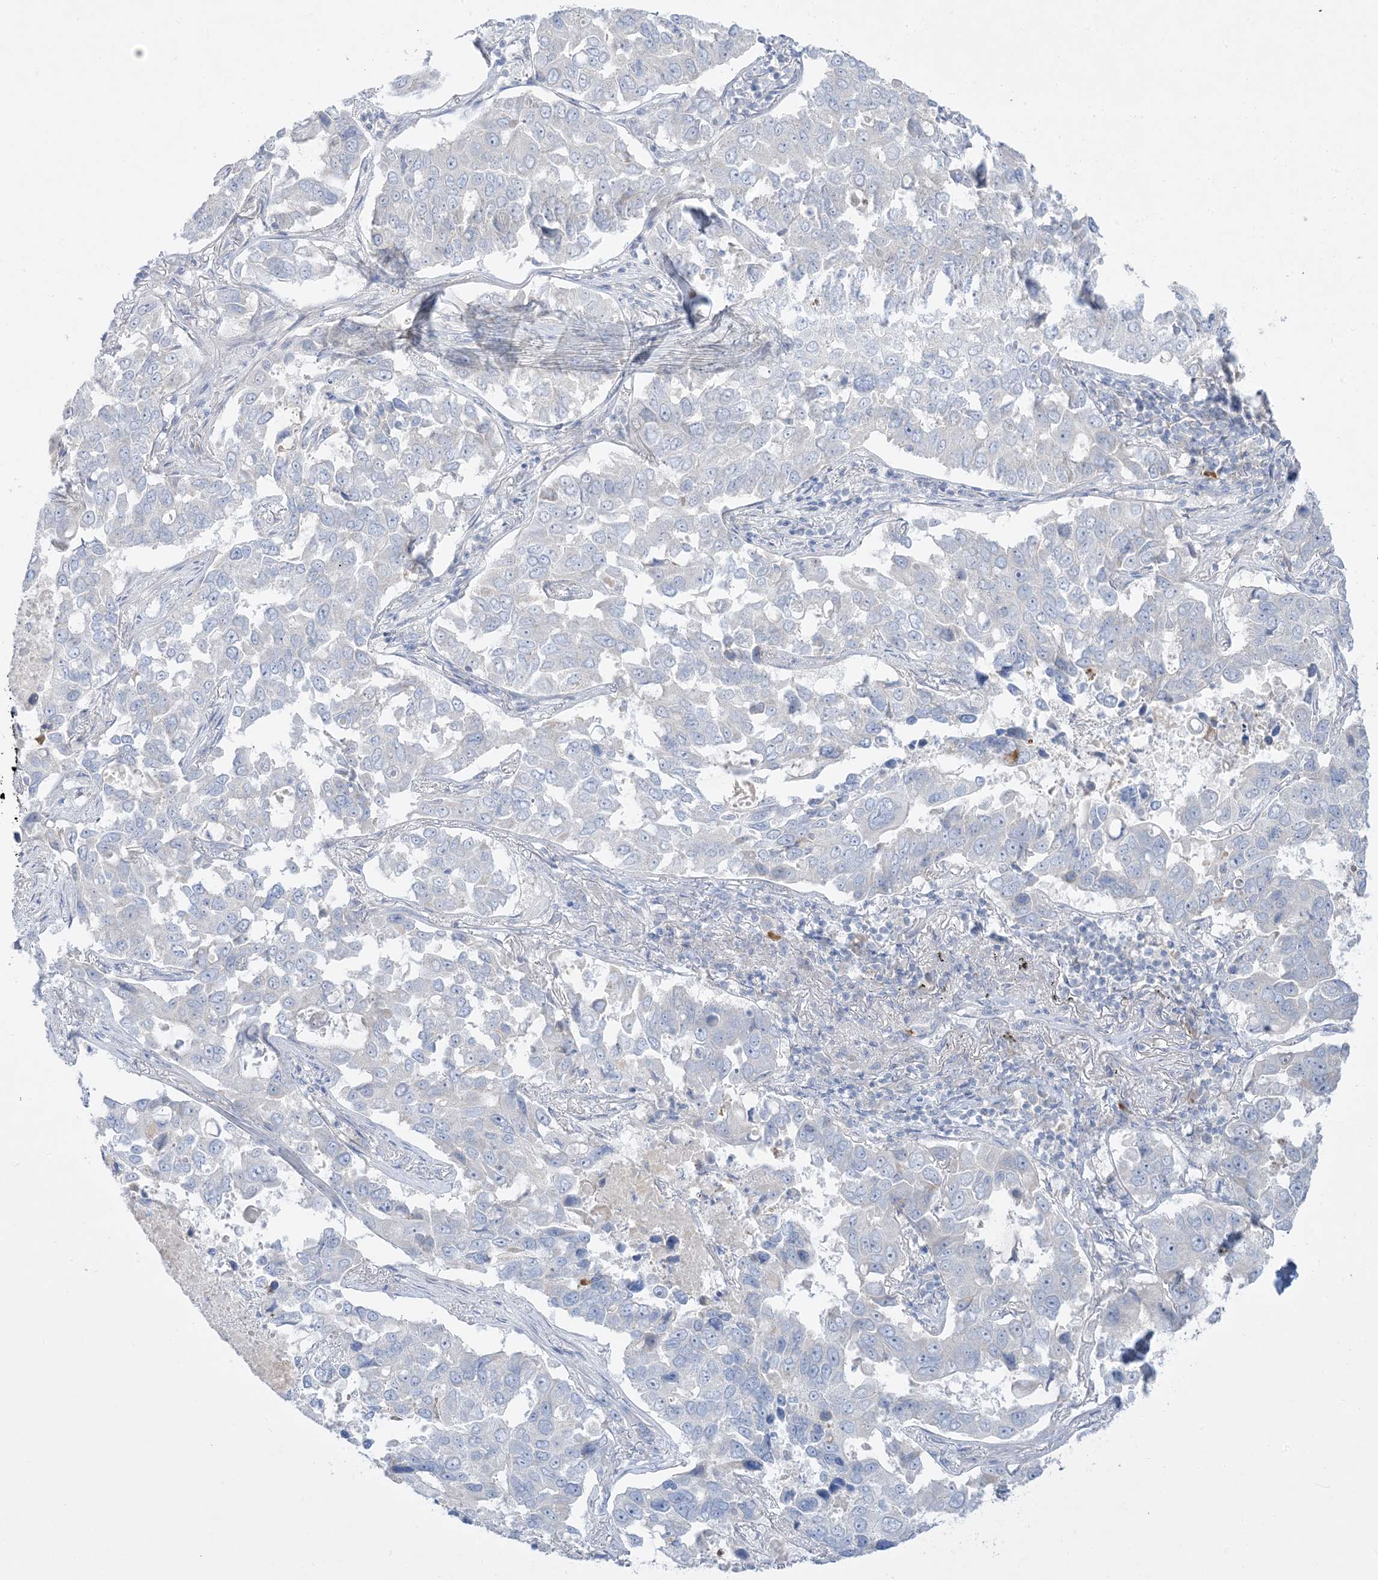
{"staining": {"intensity": "negative", "quantity": "none", "location": "none"}, "tissue": "lung cancer", "cell_type": "Tumor cells", "image_type": "cancer", "snomed": [{"axis": "morphology", "description": "Adenocarcinoma, NOS"}, {"axis": "topography", "description": "Lung"}], "caption": "A micrograph of lung adenocarcinoma stained for a protein demonstrates no brown staining in tumor cells.", "gene": "FAM184A", "patient": {"sex": "male", "age": 64}}